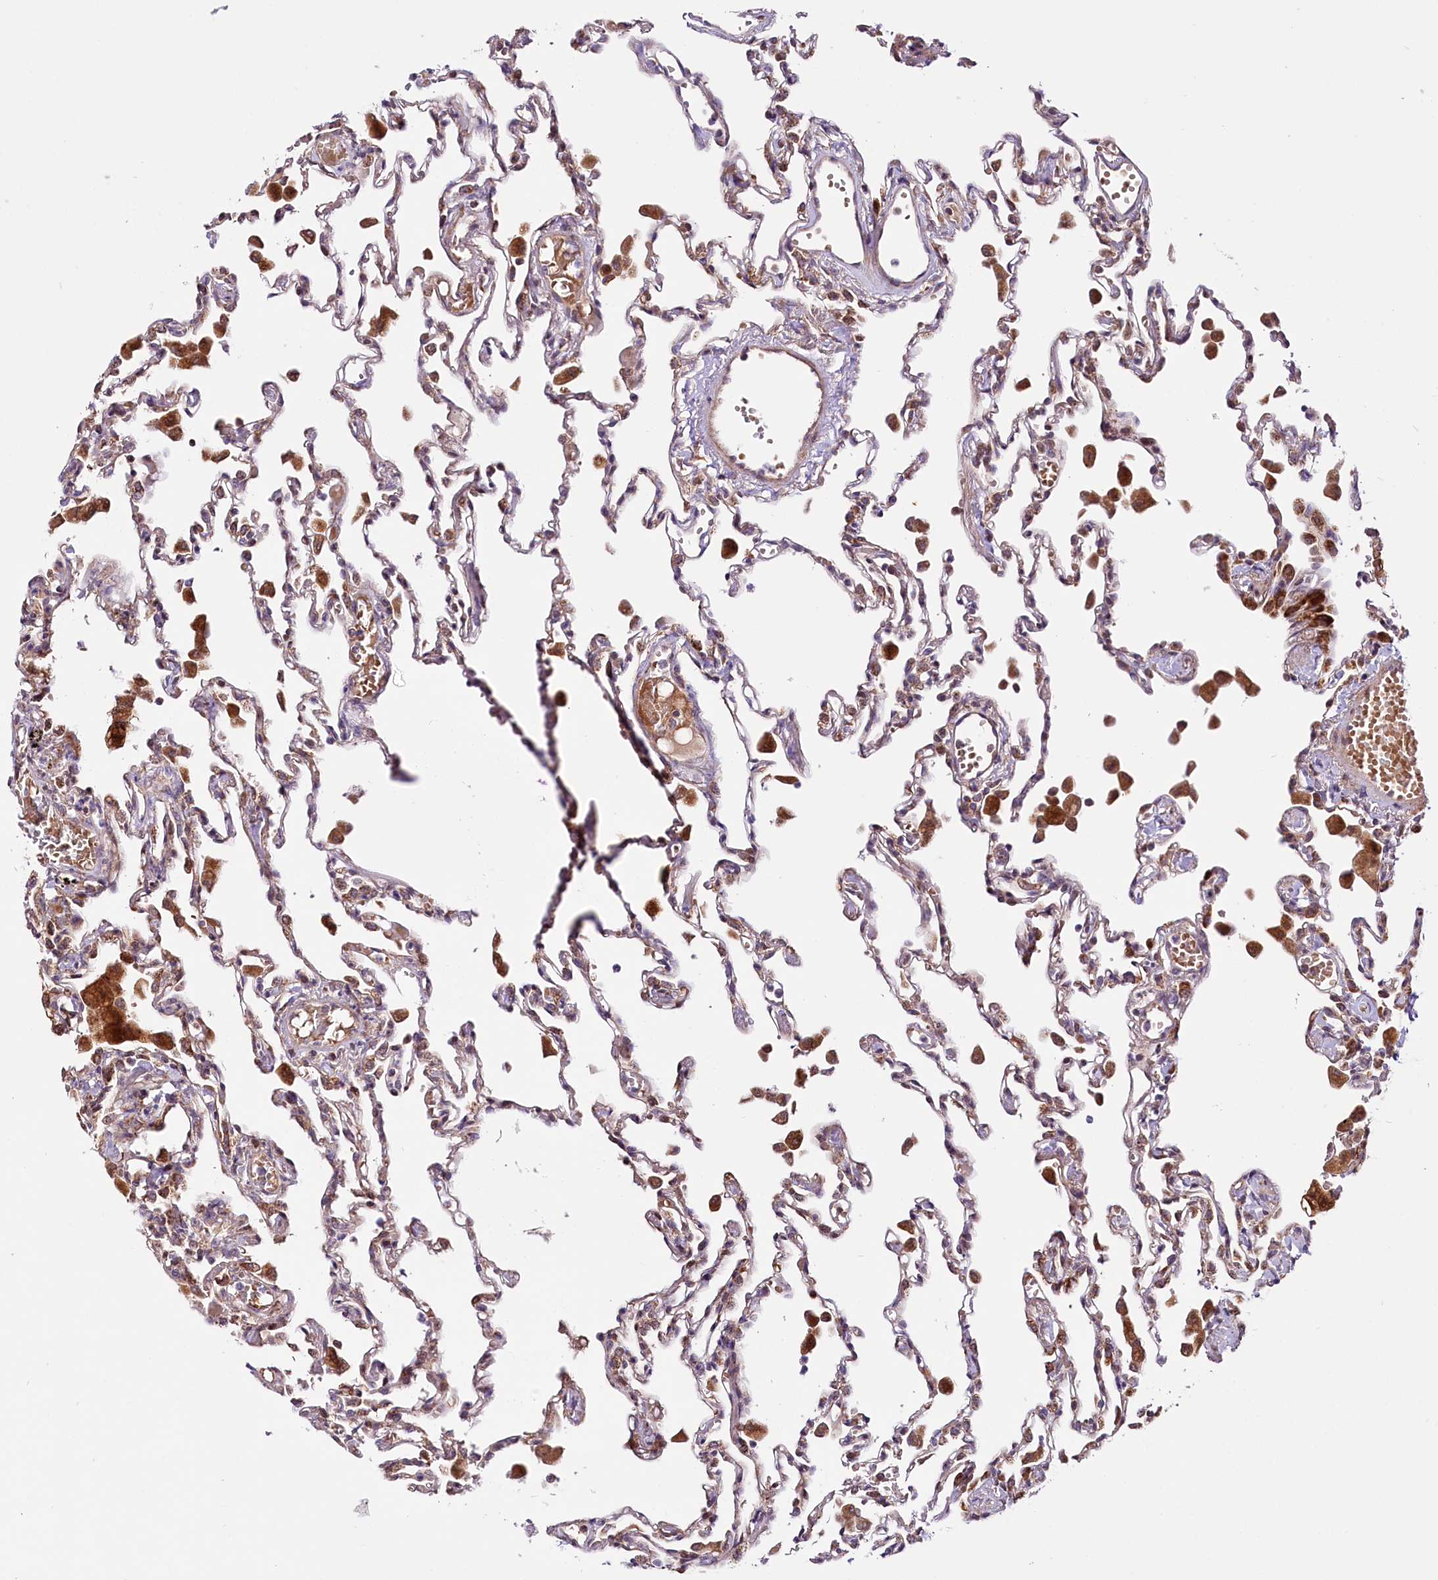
{"staining": {"intensity": "moderate", "quantity": "<25%", "location": "cytoplasmic/membranous"}, "tissue": "lung", "cell_type": "Alveolar cells", "image_type": "normal", "snomed": [{"axis": "morphology", "description": "Normal tissue, NOS"}, {"axis": "topography", "description": "Bronchus"}, {"axis": "topography", "description": "Lung"}], "caption": "Alveolar cells demonstrate moderate cytoplasmic/membranous staining in about <25% of cells in normal lung. The protein is shown in brown color, while the nuclei are stained blue.", "gene": "ST7", "patient": {"sex": "female", "age": 49}}